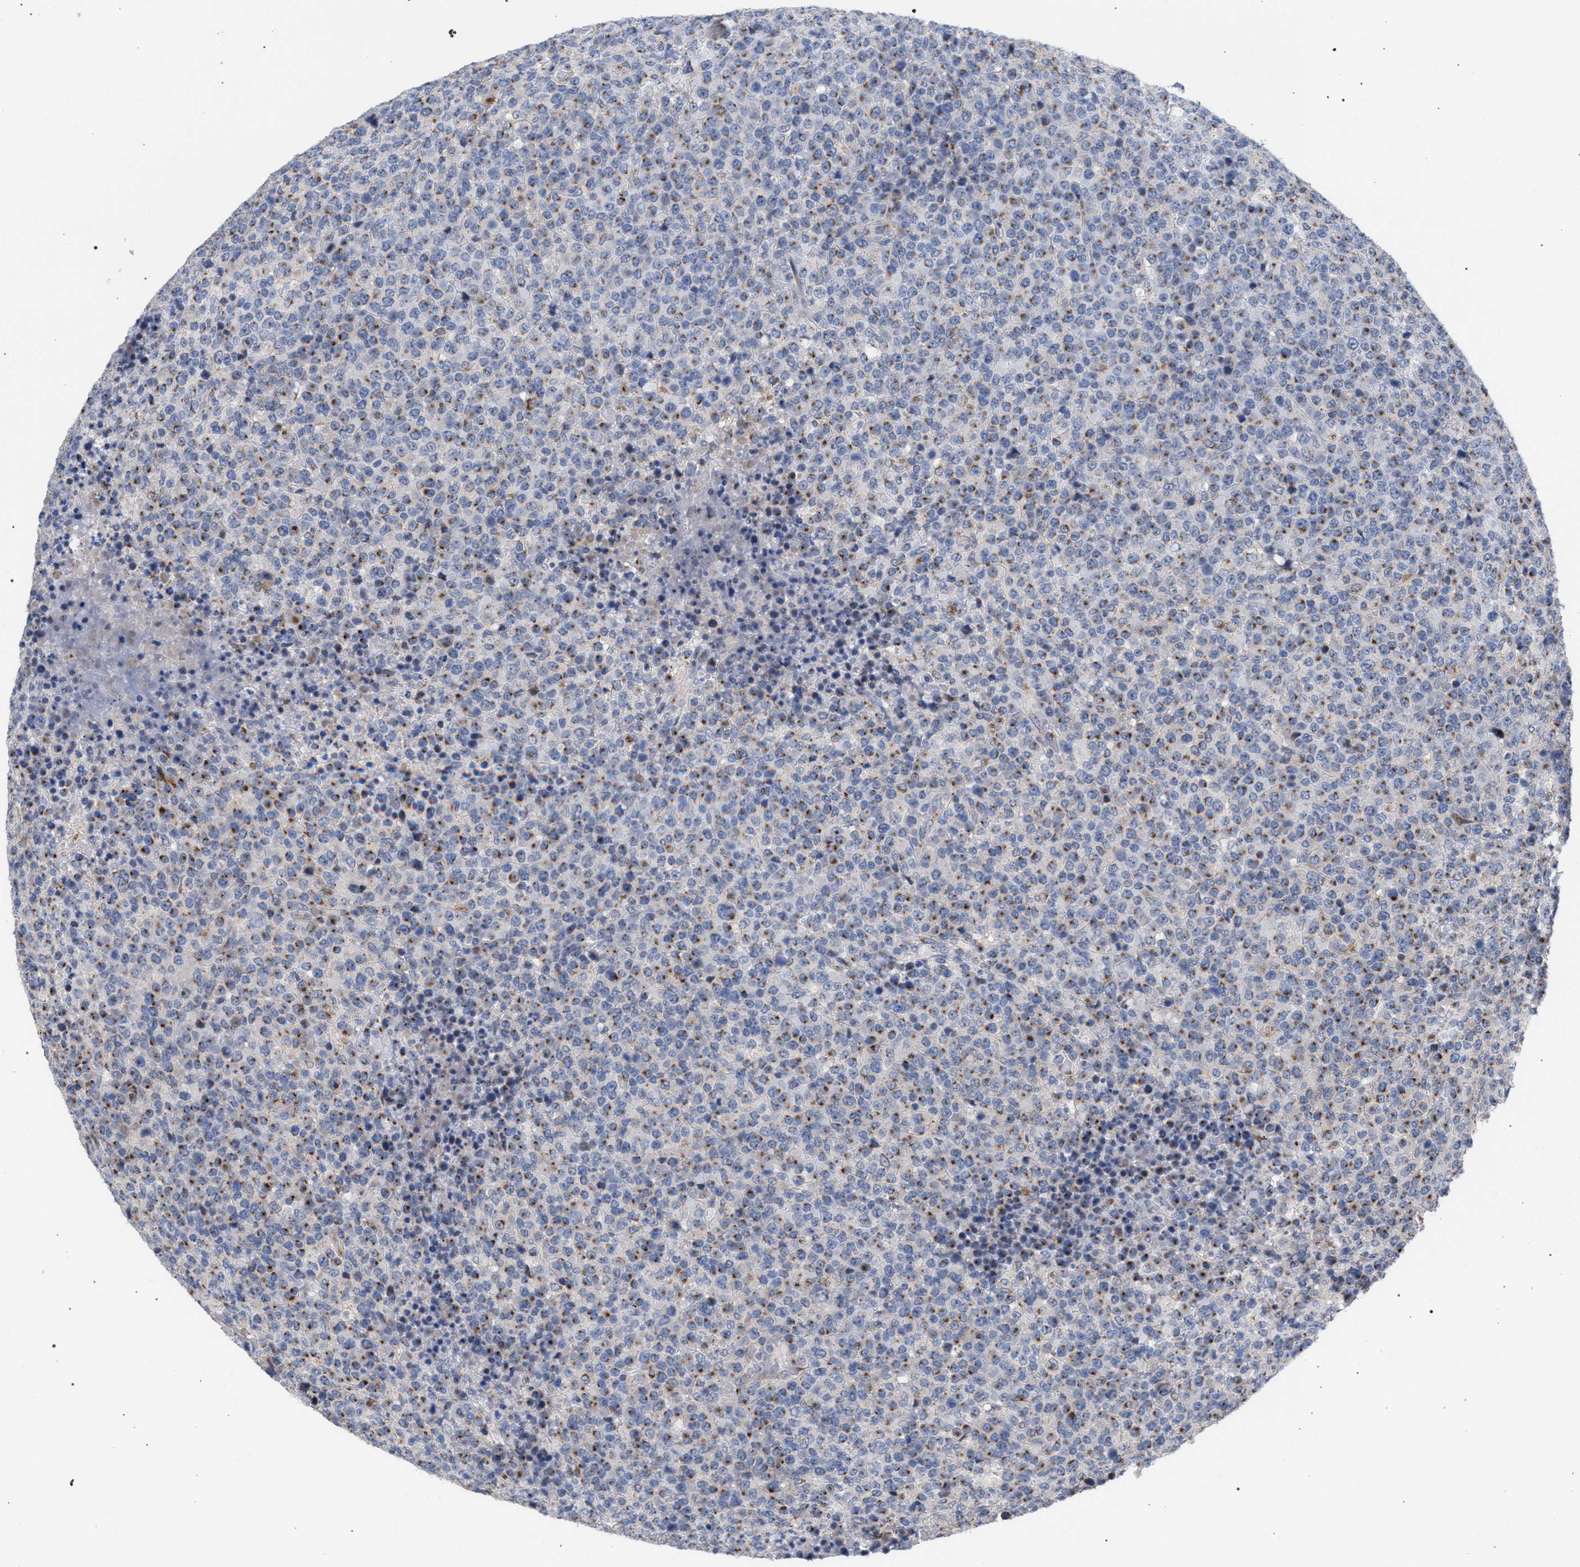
{"staining": {"intensity": "weak", "quantity": ">75%", "location": "cytoplasmic/membranous"}, "tissue": "lymphoma", "cell_type": "Tumor cells", "image_type": "cancer", "snomed": [{"axis": "morphology", "description": "Malignant lymphoma, non-Hodgkin's type, High grade"}, {"axis": "topography", "description": "Lymph node"}], "caption": "Immunohistochemical staining of high-grade malignant lymphoma, non-Hodgkin's type displays low levels of weak cytoplasmic/membranous protein staining in approximately >75% of tumor cells. (IHC, brightfield microscopy, high magnification).", "gene": "GOLGA2", "patient": {"sex": "male", "age": 13}}